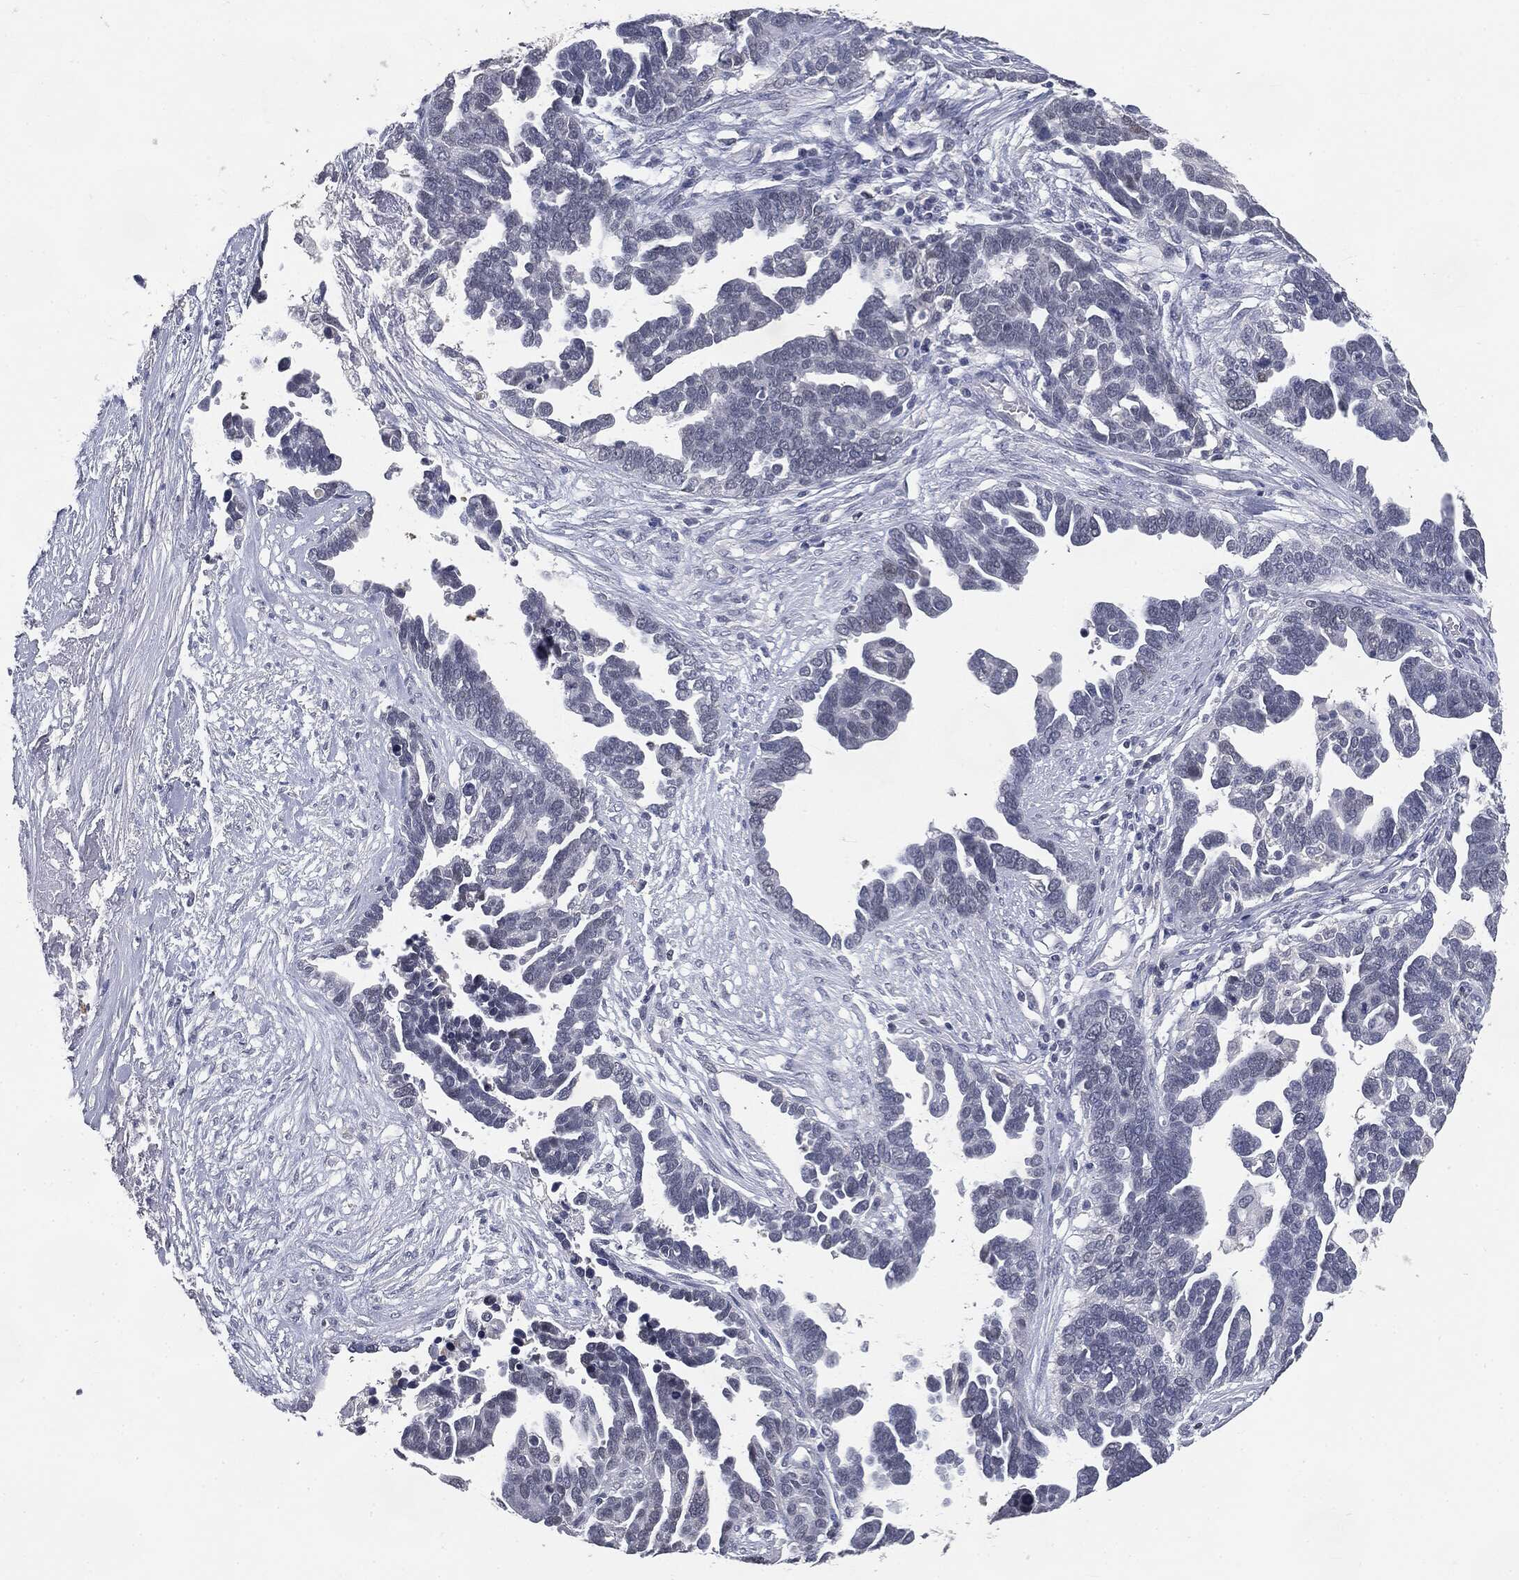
{"staining": {"intensity": "negative", "quantity": "none", "location": "none"}, "tissue": "ovarian cancer", "cell_type": "Tumor cells", "image_type": "cancer", "snomed": [{"axis": "morphology", "description": "Cystadenocarcinoma, serous, NOS"}, {"axis": "topography", "description": "Ovary"}], "caption": "This is a micrograph of immunohistochemistry (IHC) staining of ovarian cancer (serous cystadenocarcinoma), which shows no positivity in tumor cells. (Brightfield microscopy of DAB (3,3'-diaminobenzidine) IHC at high magnification).", "gene": "SLC2A2", "patient": {"sex": "female", "age": 54}}